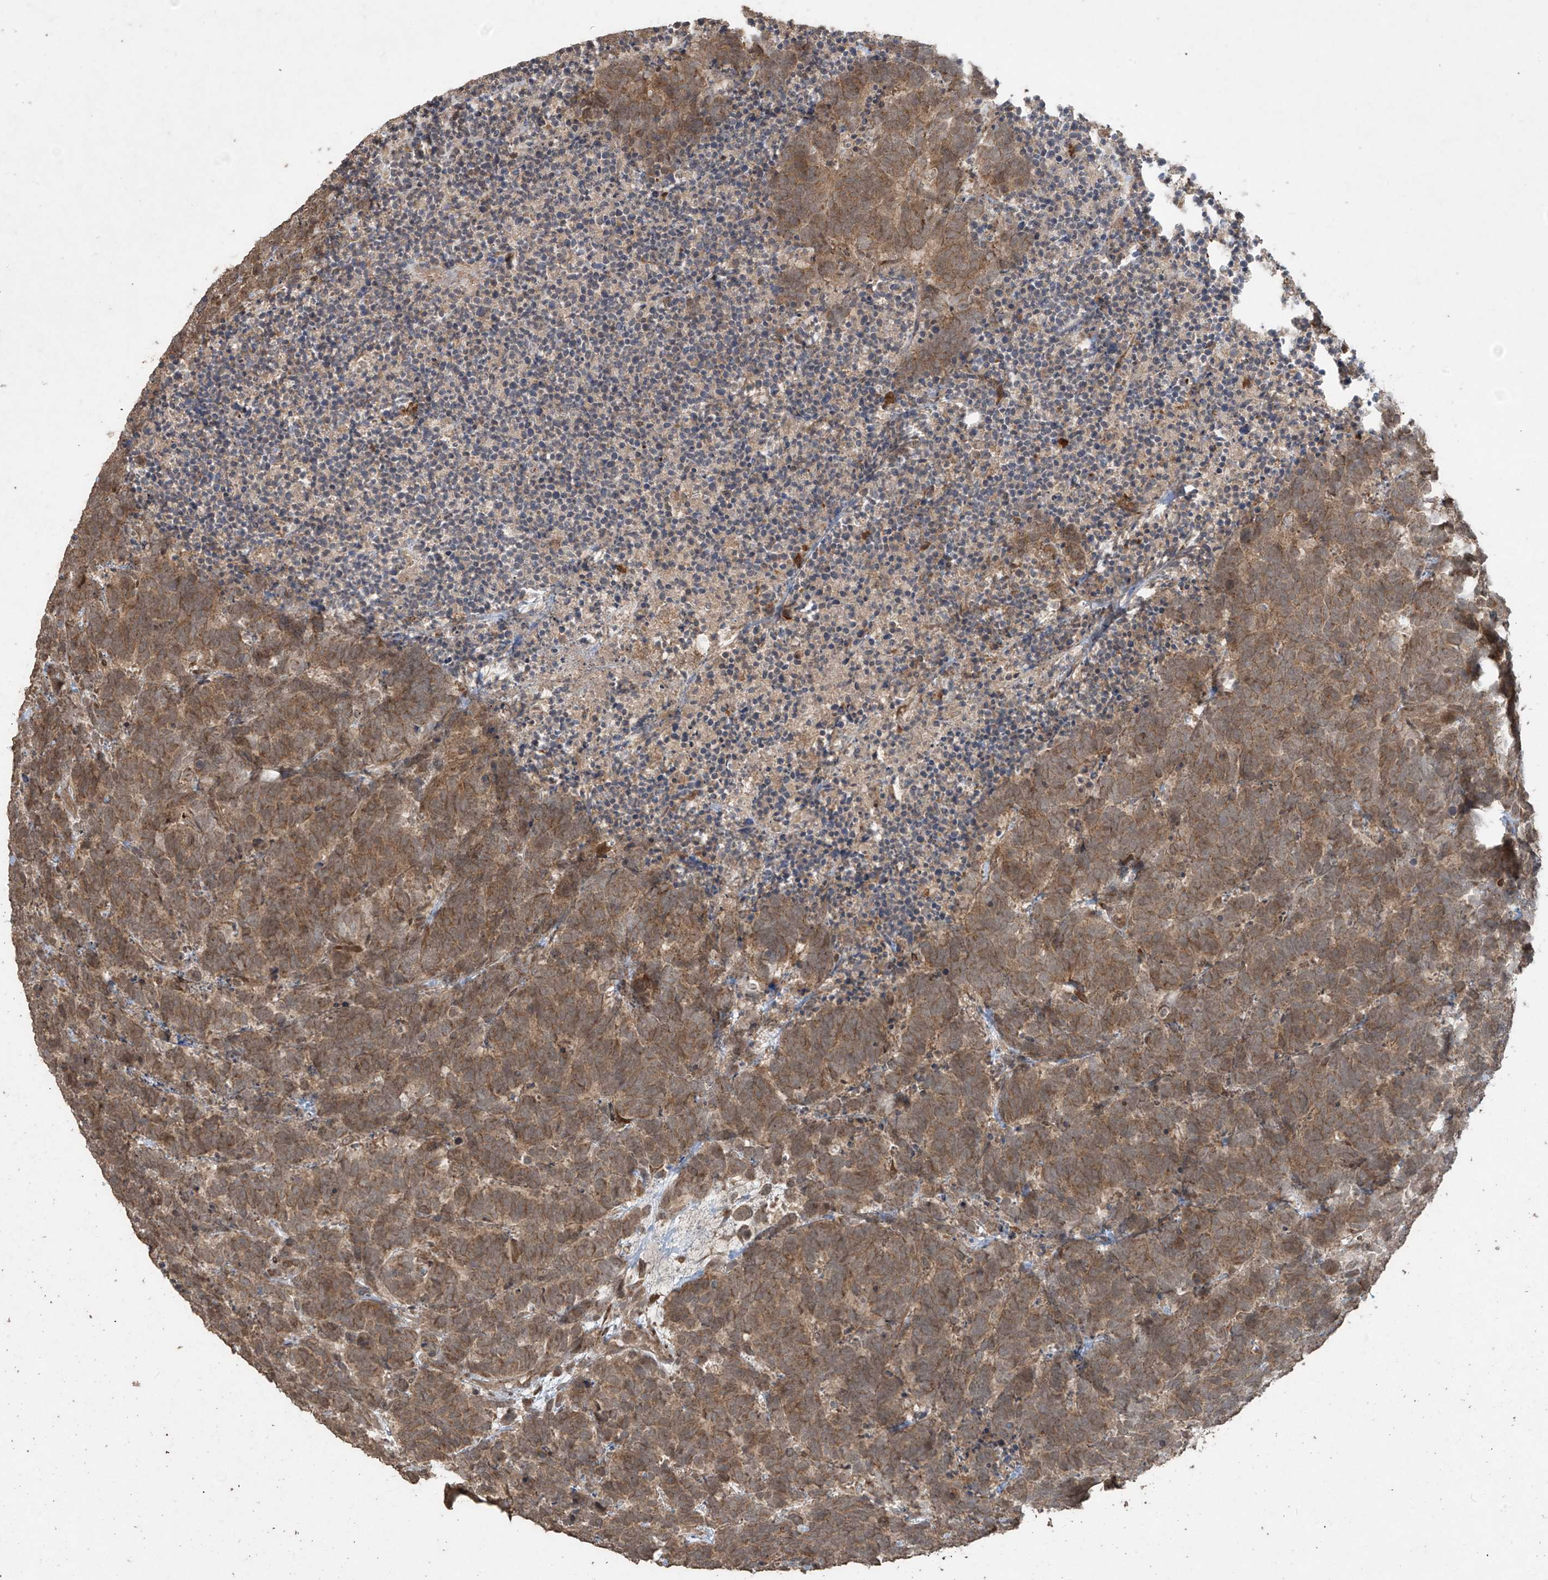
{"staining": {"intensity": "moderate", "quantity": ">75%", "location": "cytoplasmic/membranous"}, "tissue": "carcinoid", "cell_type": "Tumor cells", "image_type": "cancer", "snomed": [{"axis": "morphology", "description": "Carcinoma, NOS"}, {"axis": "morphology", "description": "Carcinoid, malignant, NOS"}, {"axis": "topography", "description": "Urinary bladder"}], "caption": "A micrograph of human carcinoma stained for a protein exhibits moderate cytoplasmic/membranous brown staining in tumor cells. (DAB (3,3'-diaminobenzidine) IHC, brown staining for protein, blue staining for nuclei).", "gene": "PGPEP1", "patient": {"sex": "male", "age": 57}}